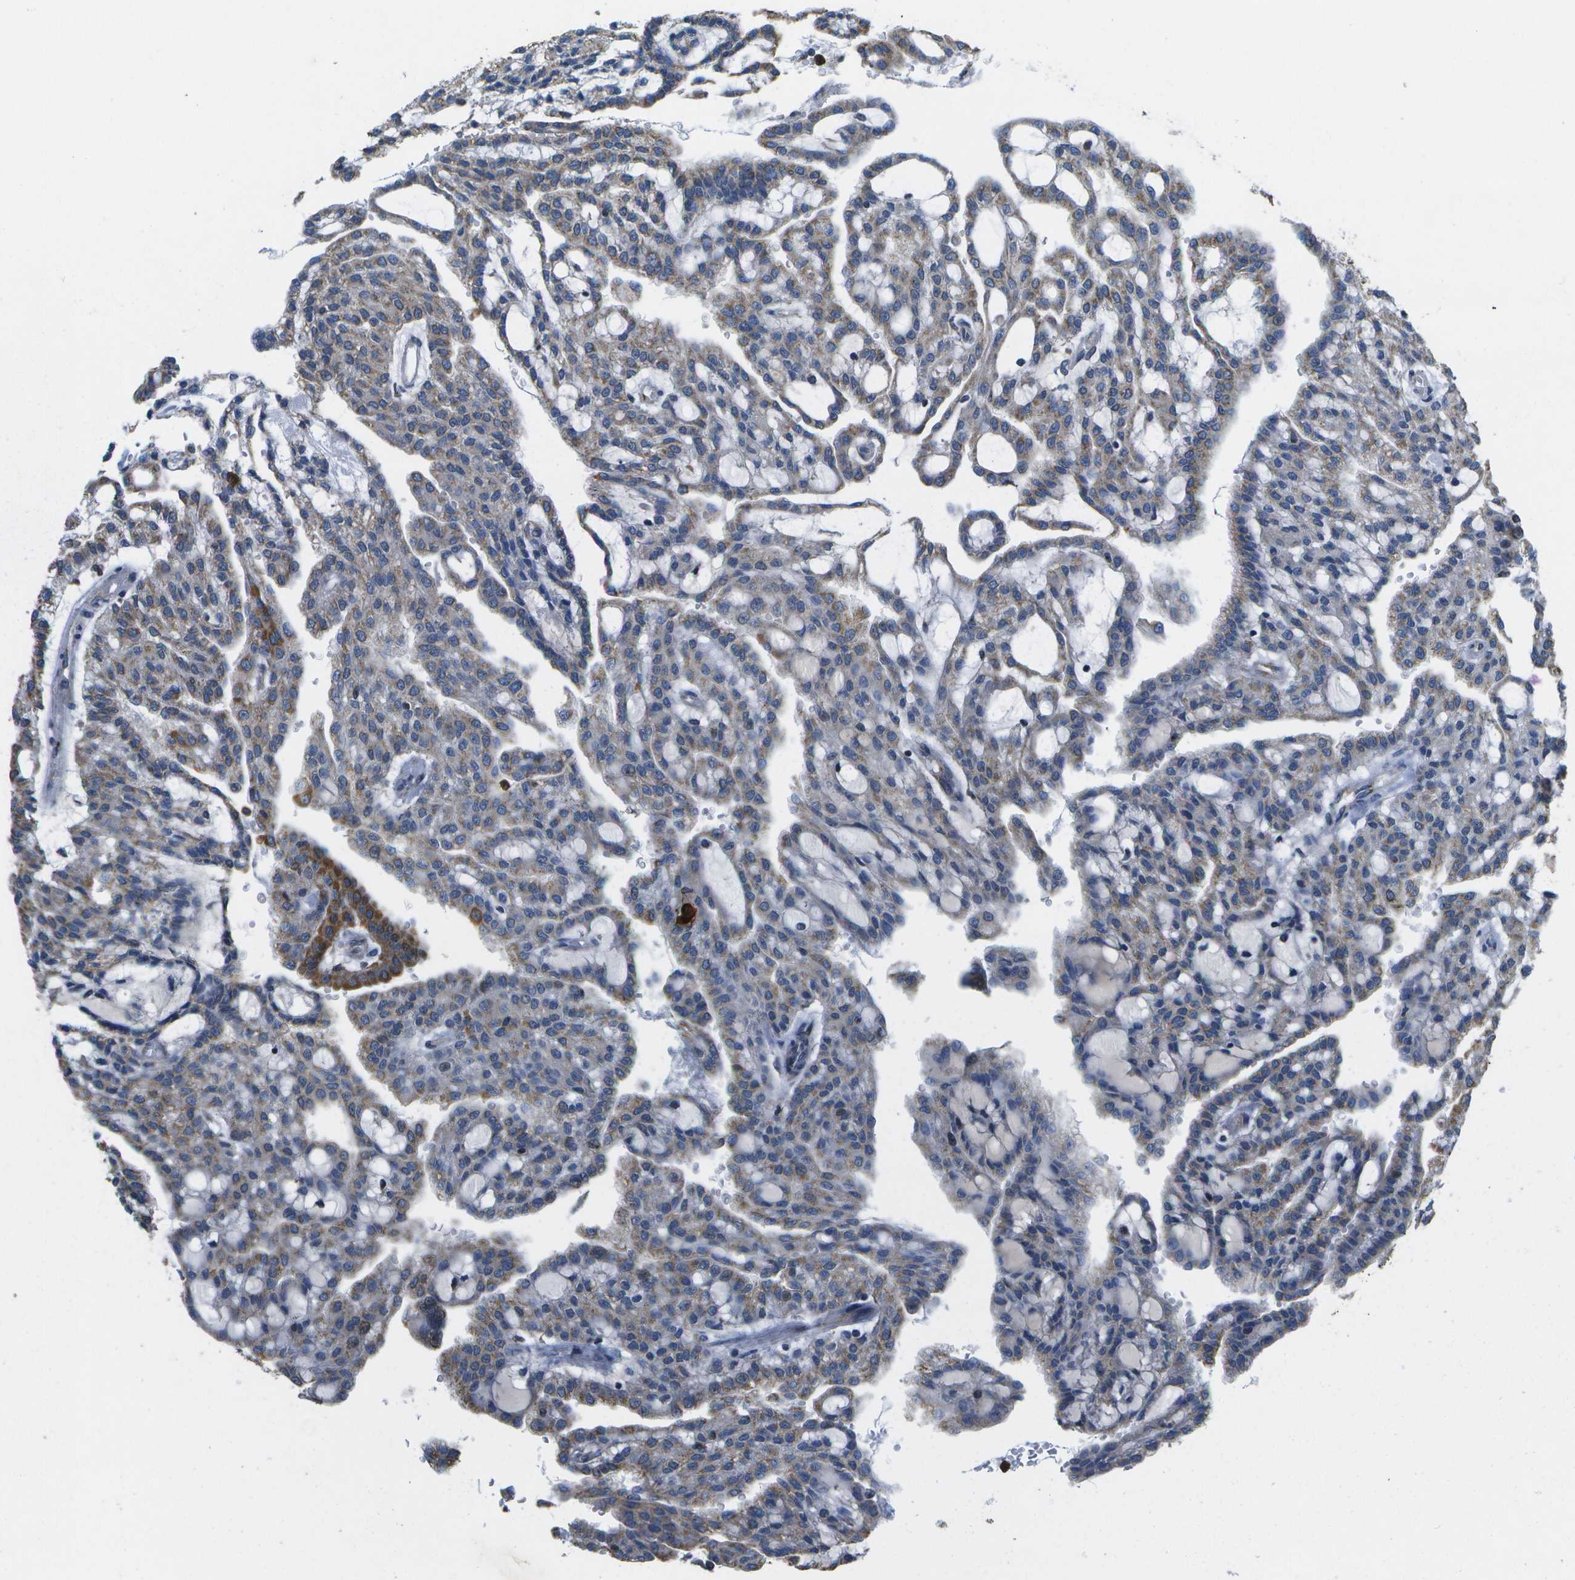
{"staining": {"intensity": "moderate", "quantity": "25%-75%", "location": "cytoplasmic/membranous"}, "tissue": "renal cancer", "cell_type": "Tumor cells", "image_type": "cancer", "snomed": [{"axis": "morphology", "description": "Adenocarcinoma, NOS"}, {"axis": "topography", "description": "Kidney"}], "caption": "There is medium levels of moderate cytoplasmic/membranous positivity in tumor cells of renal adenocarcinoma, as demonstrated by immunohistochemical staining (brown color).", "gene": "GALNT15", "patient": {"sex": "male", "age": 63}}